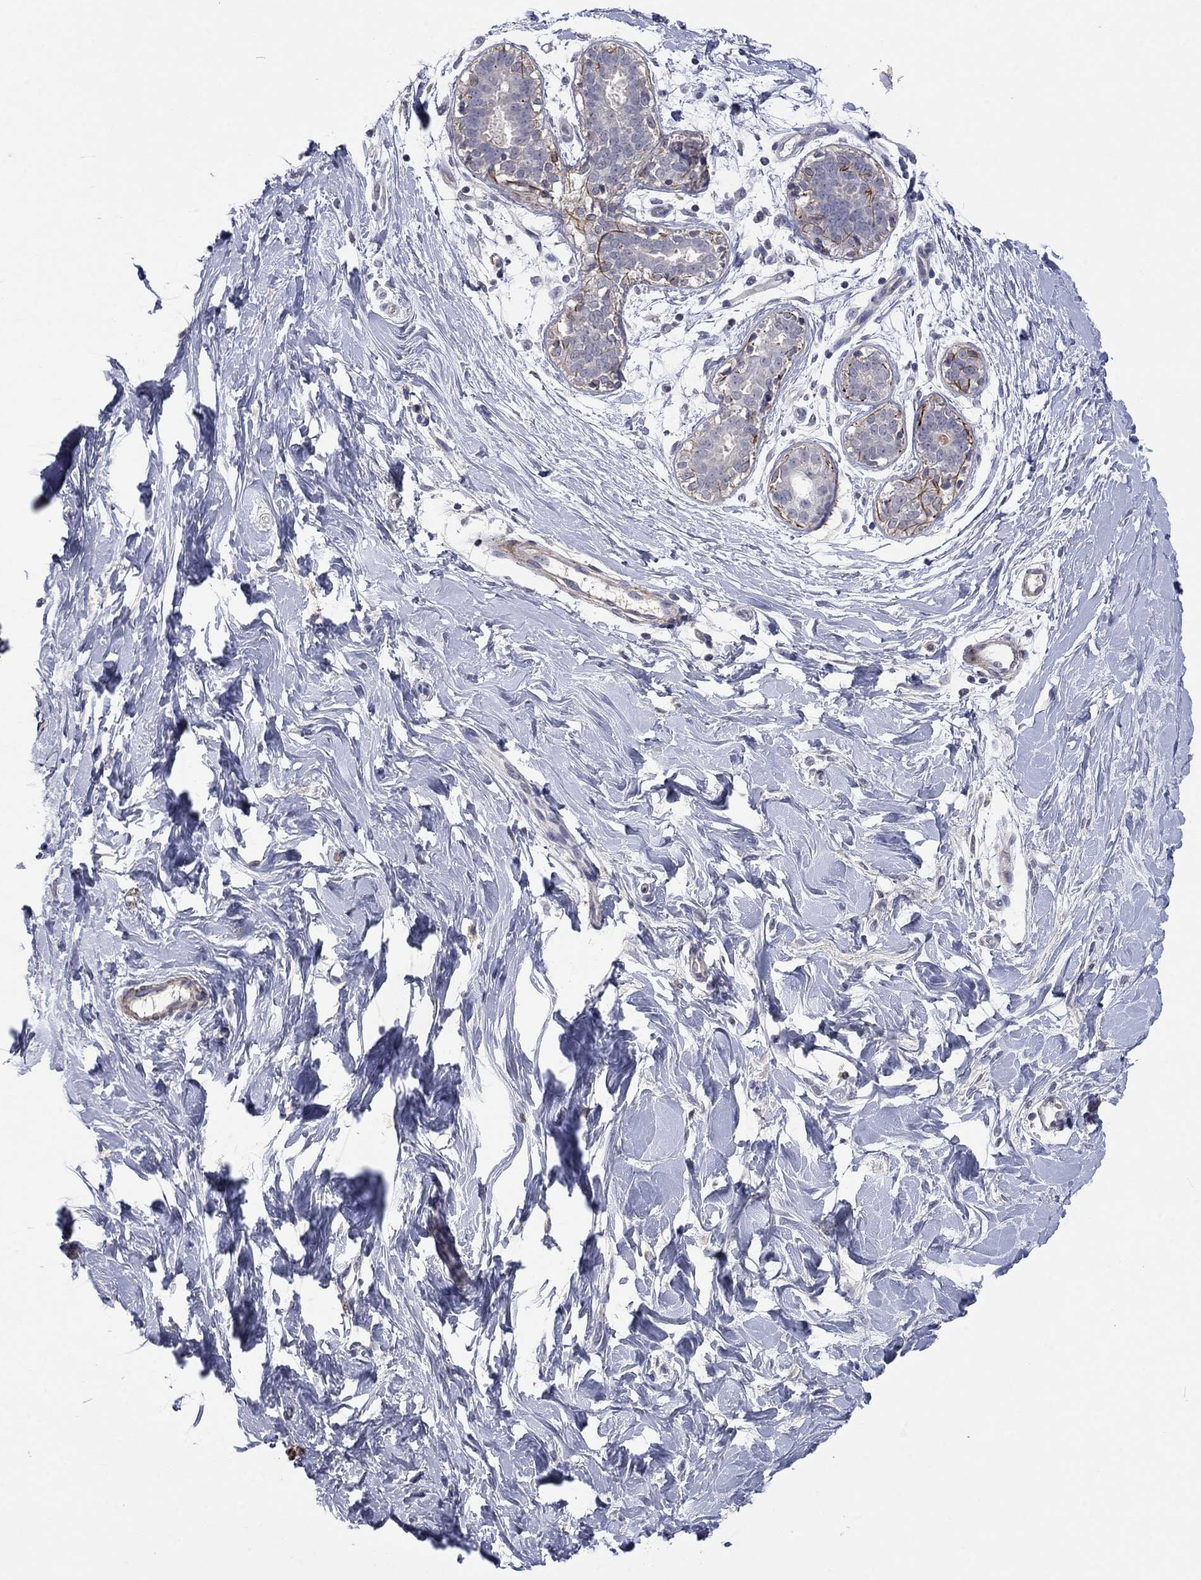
{"staining": {"intensity": "negative", "quantity": "none", "location": "none"}, "tissue": "breast", "cell_type": "Adipocytes", "image_type": "normal", "snomed": [{"axis": "morphology", "description": "Normal tissue, NOS"}, {"axis": "topography", "description": "Breast"}], "caption": "Immunohistochemistry (IHC) of normal breast shows no expression in adipocytes.", "gene": "IP6K3", "patient": {"sex": "female", "age": 37}}